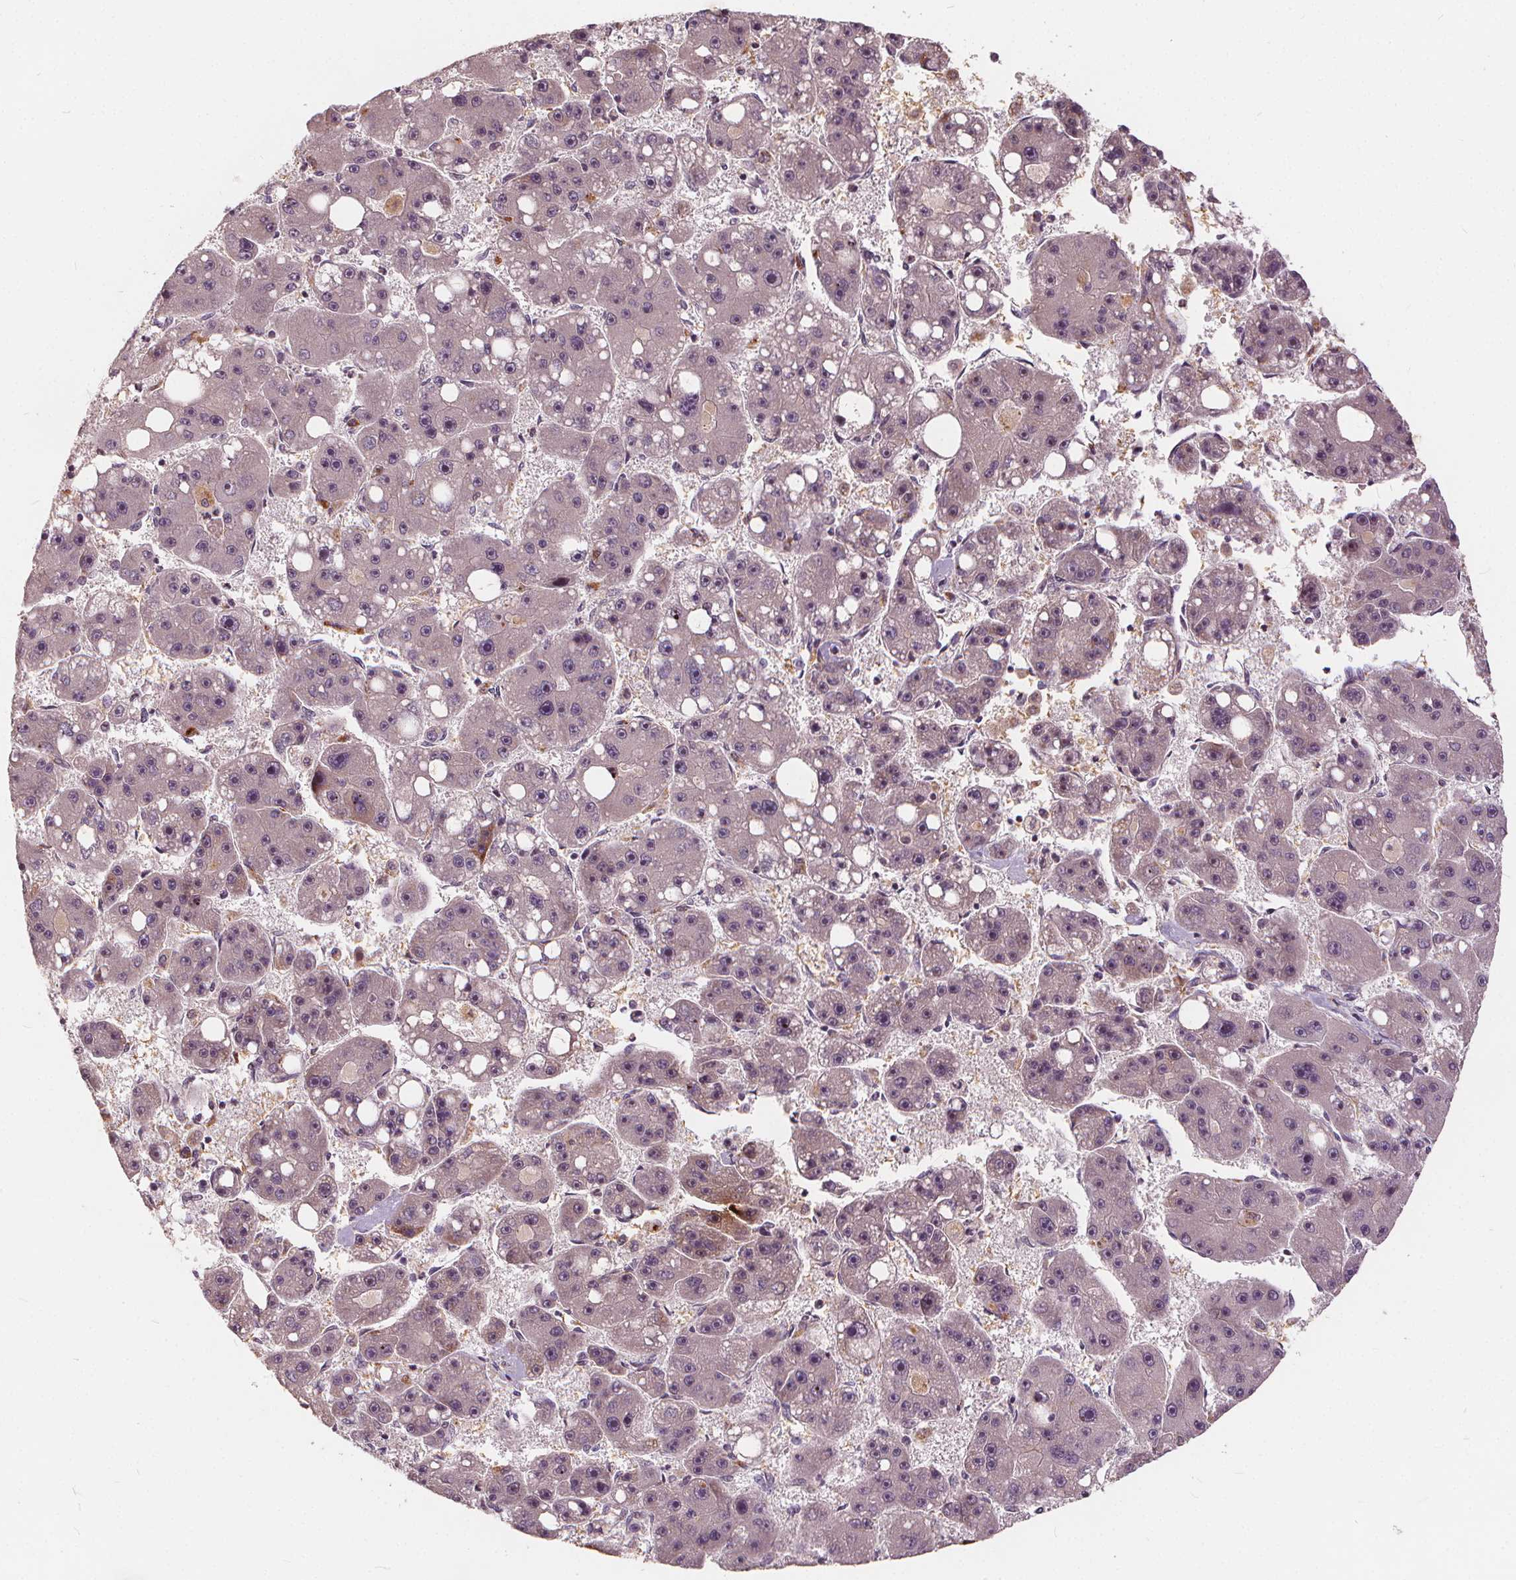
{"staining": {"intensity": "weak", "quantity": "<25%", "location": "nuclear"}, "tissue": "liver cancer", "cell_type": "Tumor cells", "image_type": "cancer", "snomed": [{"axis": "morphology", "description": "Carcinoma, Hepatocellular, NOS"}, {"axis": "topography", "description": "Liver"}], "caption": "Tumor cells show no significant positivity in hepatocellular carcinoma (liver). (DAB (3,3'-diaminobenzidine) immunohistochemistry visualized using brightfield microscopy, high magnification).", "gene": "IPO13", "patient": {"sex": "female", "age": 61}}